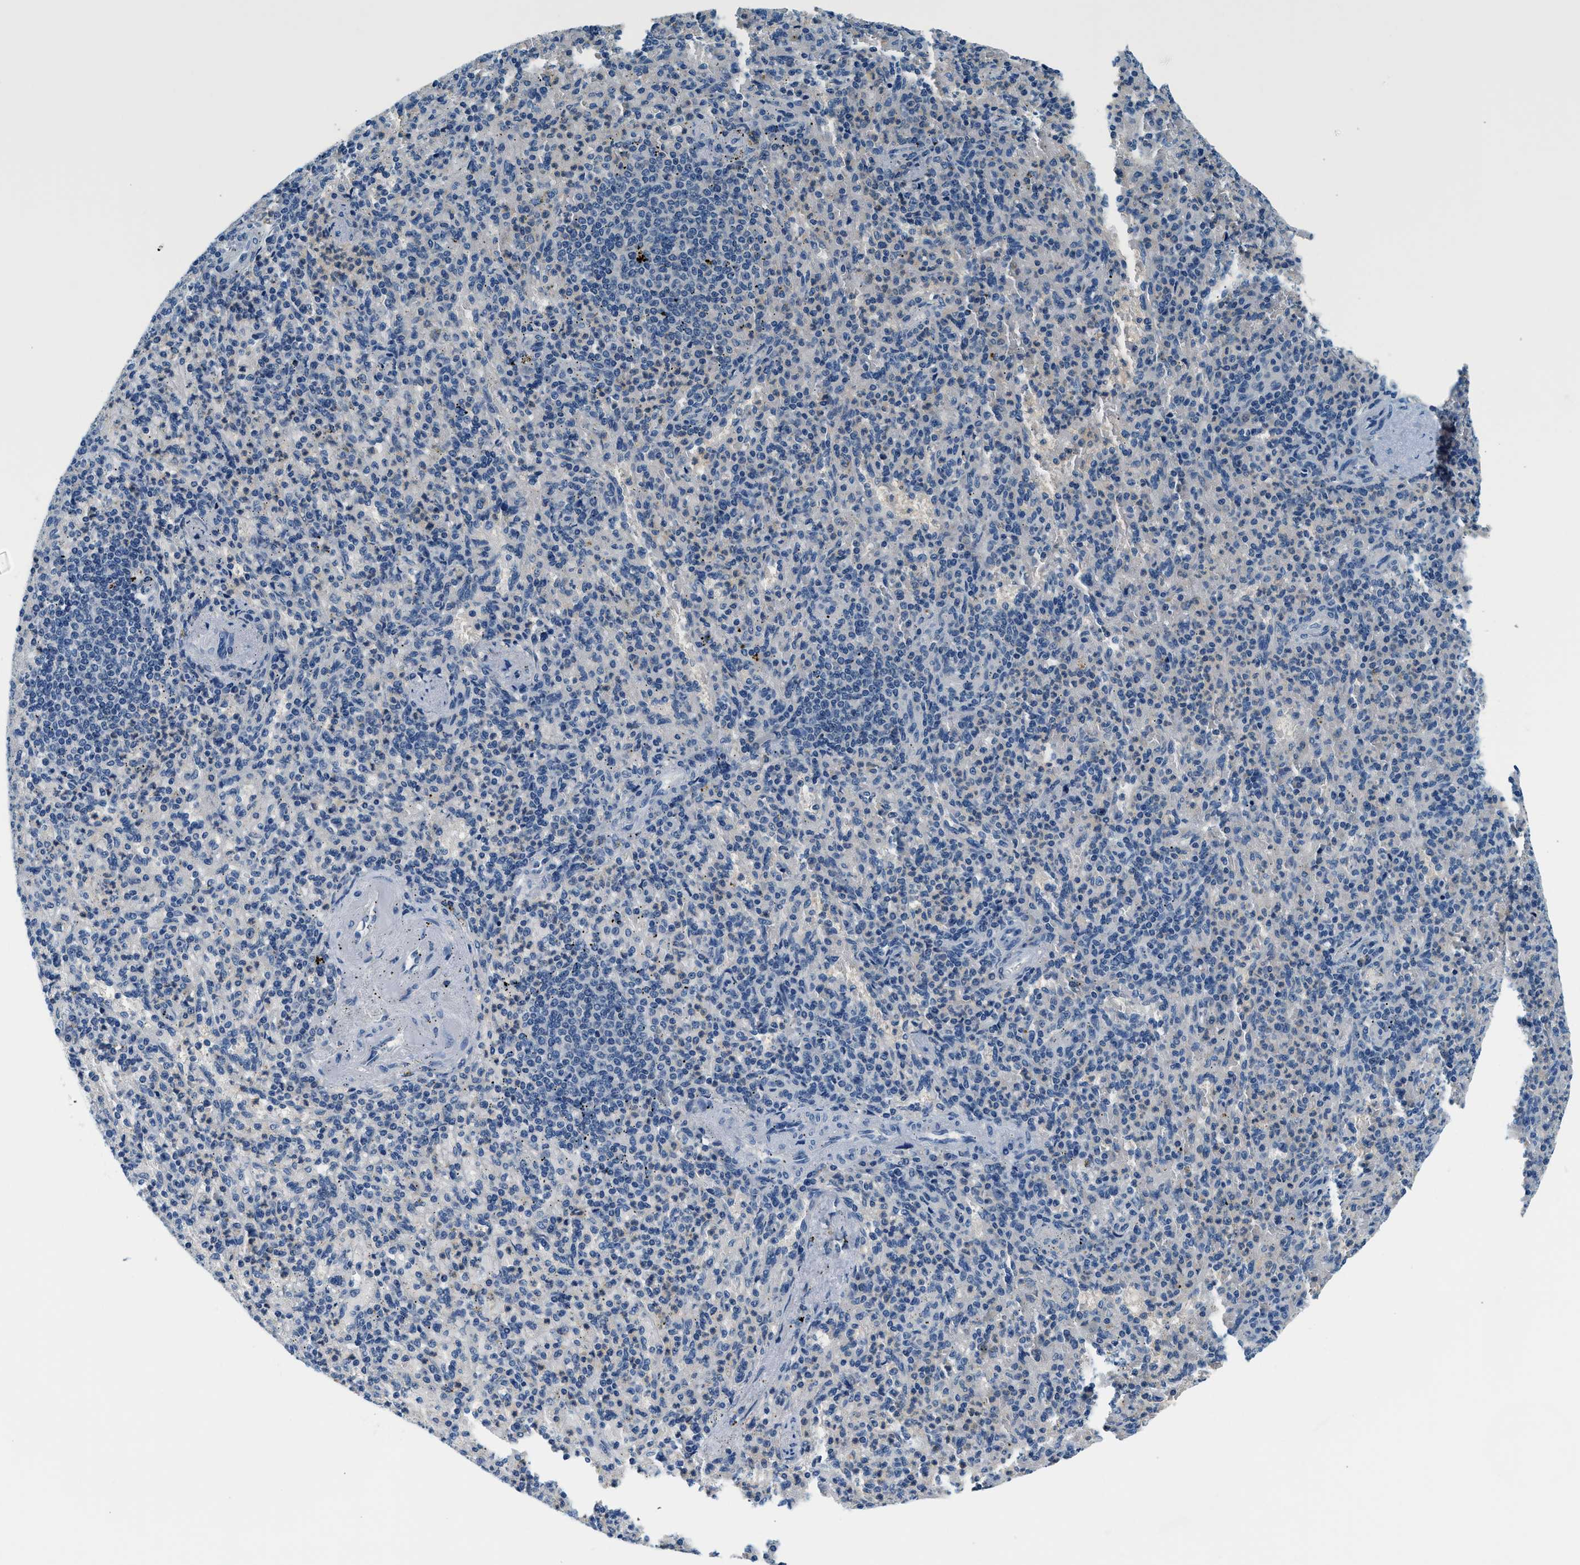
{"staining": {"intensity": "moderate", "quantity": "<25%", "location": "cytoplasmic/membranous"}, "tissue": "spleen", "cell_type": "Cells in red pulp", "image_type": "normal", "snomed": [{"axis": "morphology", "description": "Normal tissue, NOS"}, {"axis": "topography", "description": "Spleen"}], "caption": "A micrograph of human spleen stained for a protein shows moderate cytoplasmic/membranous brown staining in cells in red pulp. (DAB IHC, brown staining for protein, blue staining for nuclei).", "gene": "SLC35E1", "patient": {"sex": "female", "age": 74}}